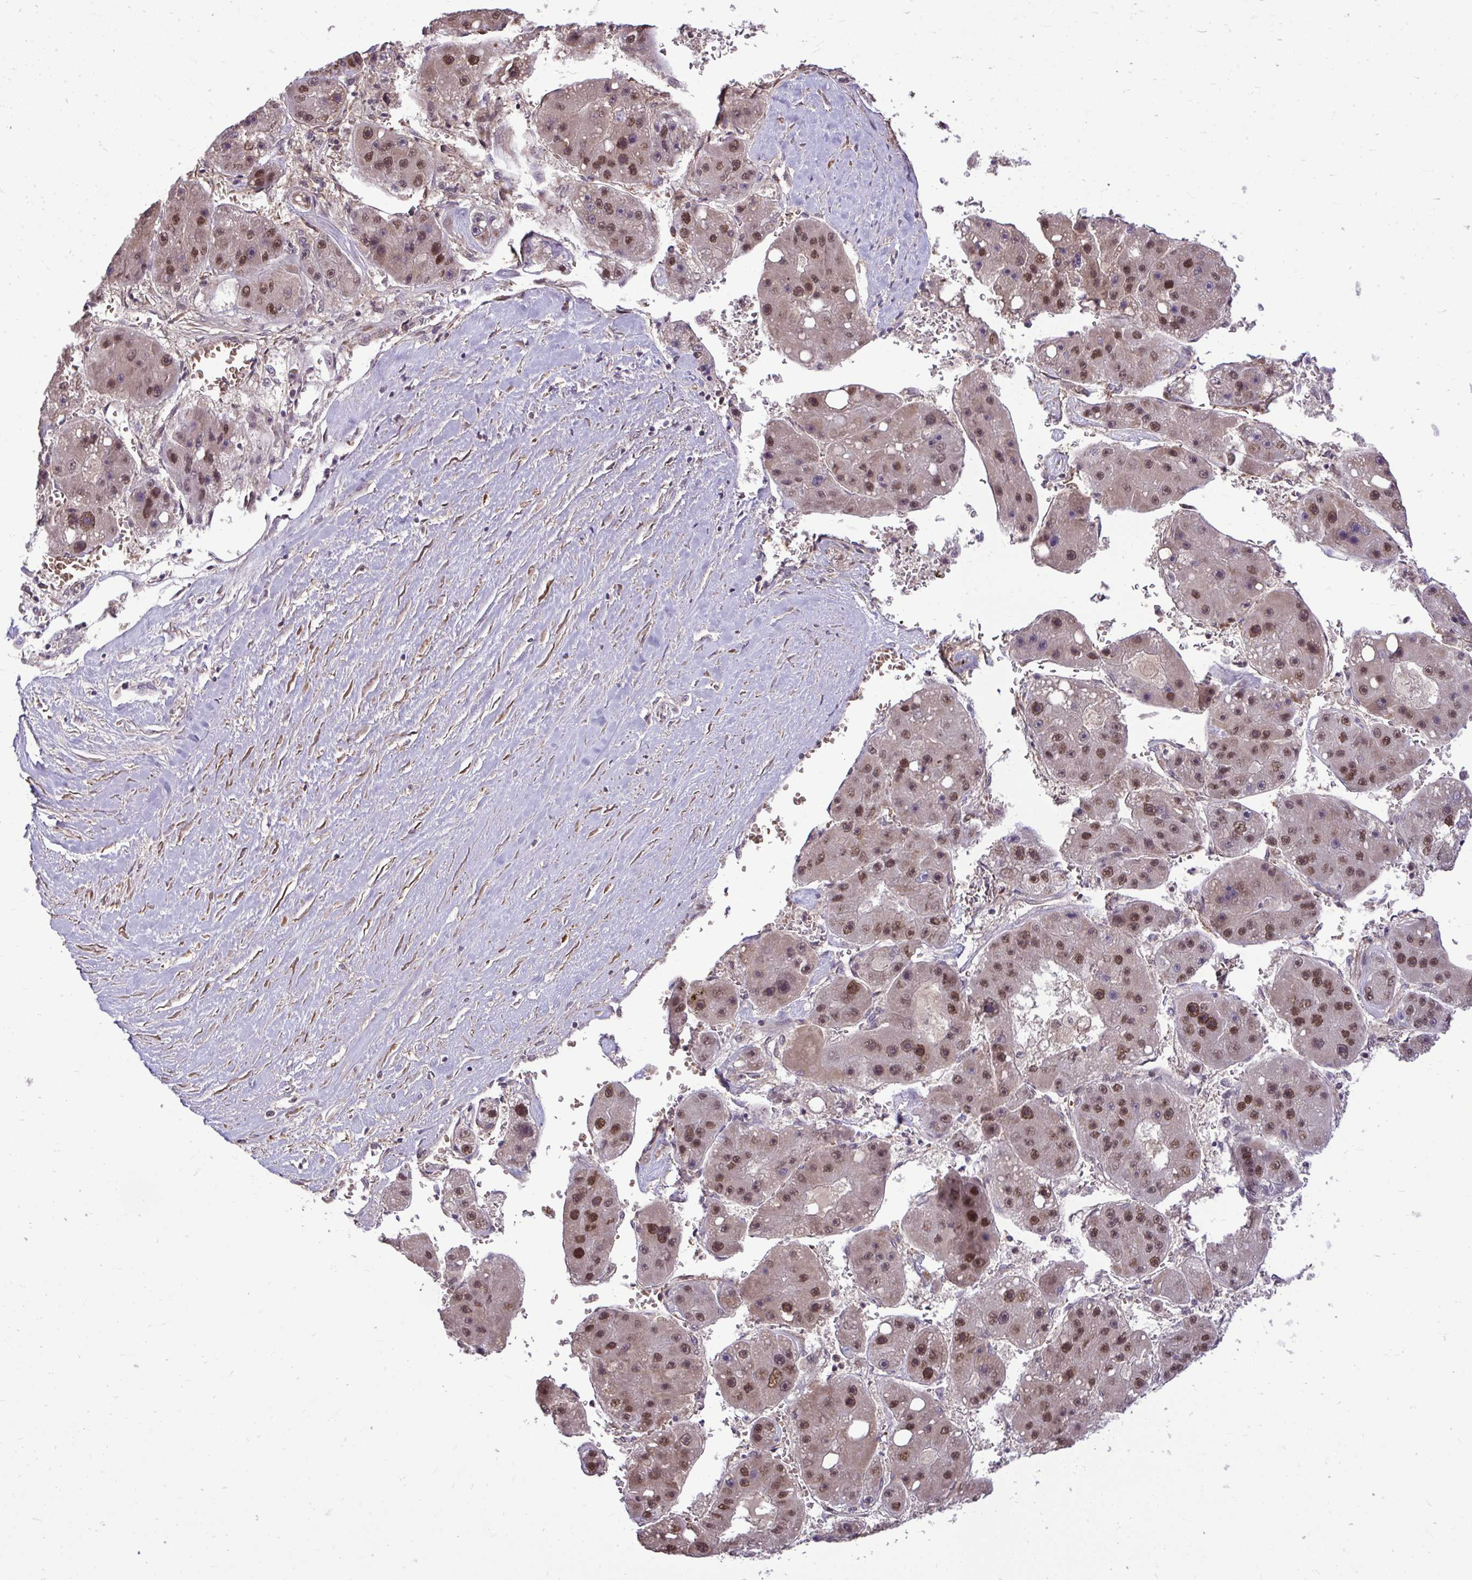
{"staining": {"intensity": "moderate", "quantity": ">75%", "location": "nuclear"}, "tissue": "liver cancer", "cell_type": "Tumor cells", "image_type": "cancer", "snomed": [{"axis": "morphology", "description": "Carcinoma, Hepatocellular, NOS"}, {"axis": "topography", "description": "Liver"}], "caption": "Hepatocellular carcinoma (liver) stained for a protein shows moderate nuclear positivity in tumor cells.", "gene": "ZSCAN9", "patient": {"sex": "female", "age": 61}}